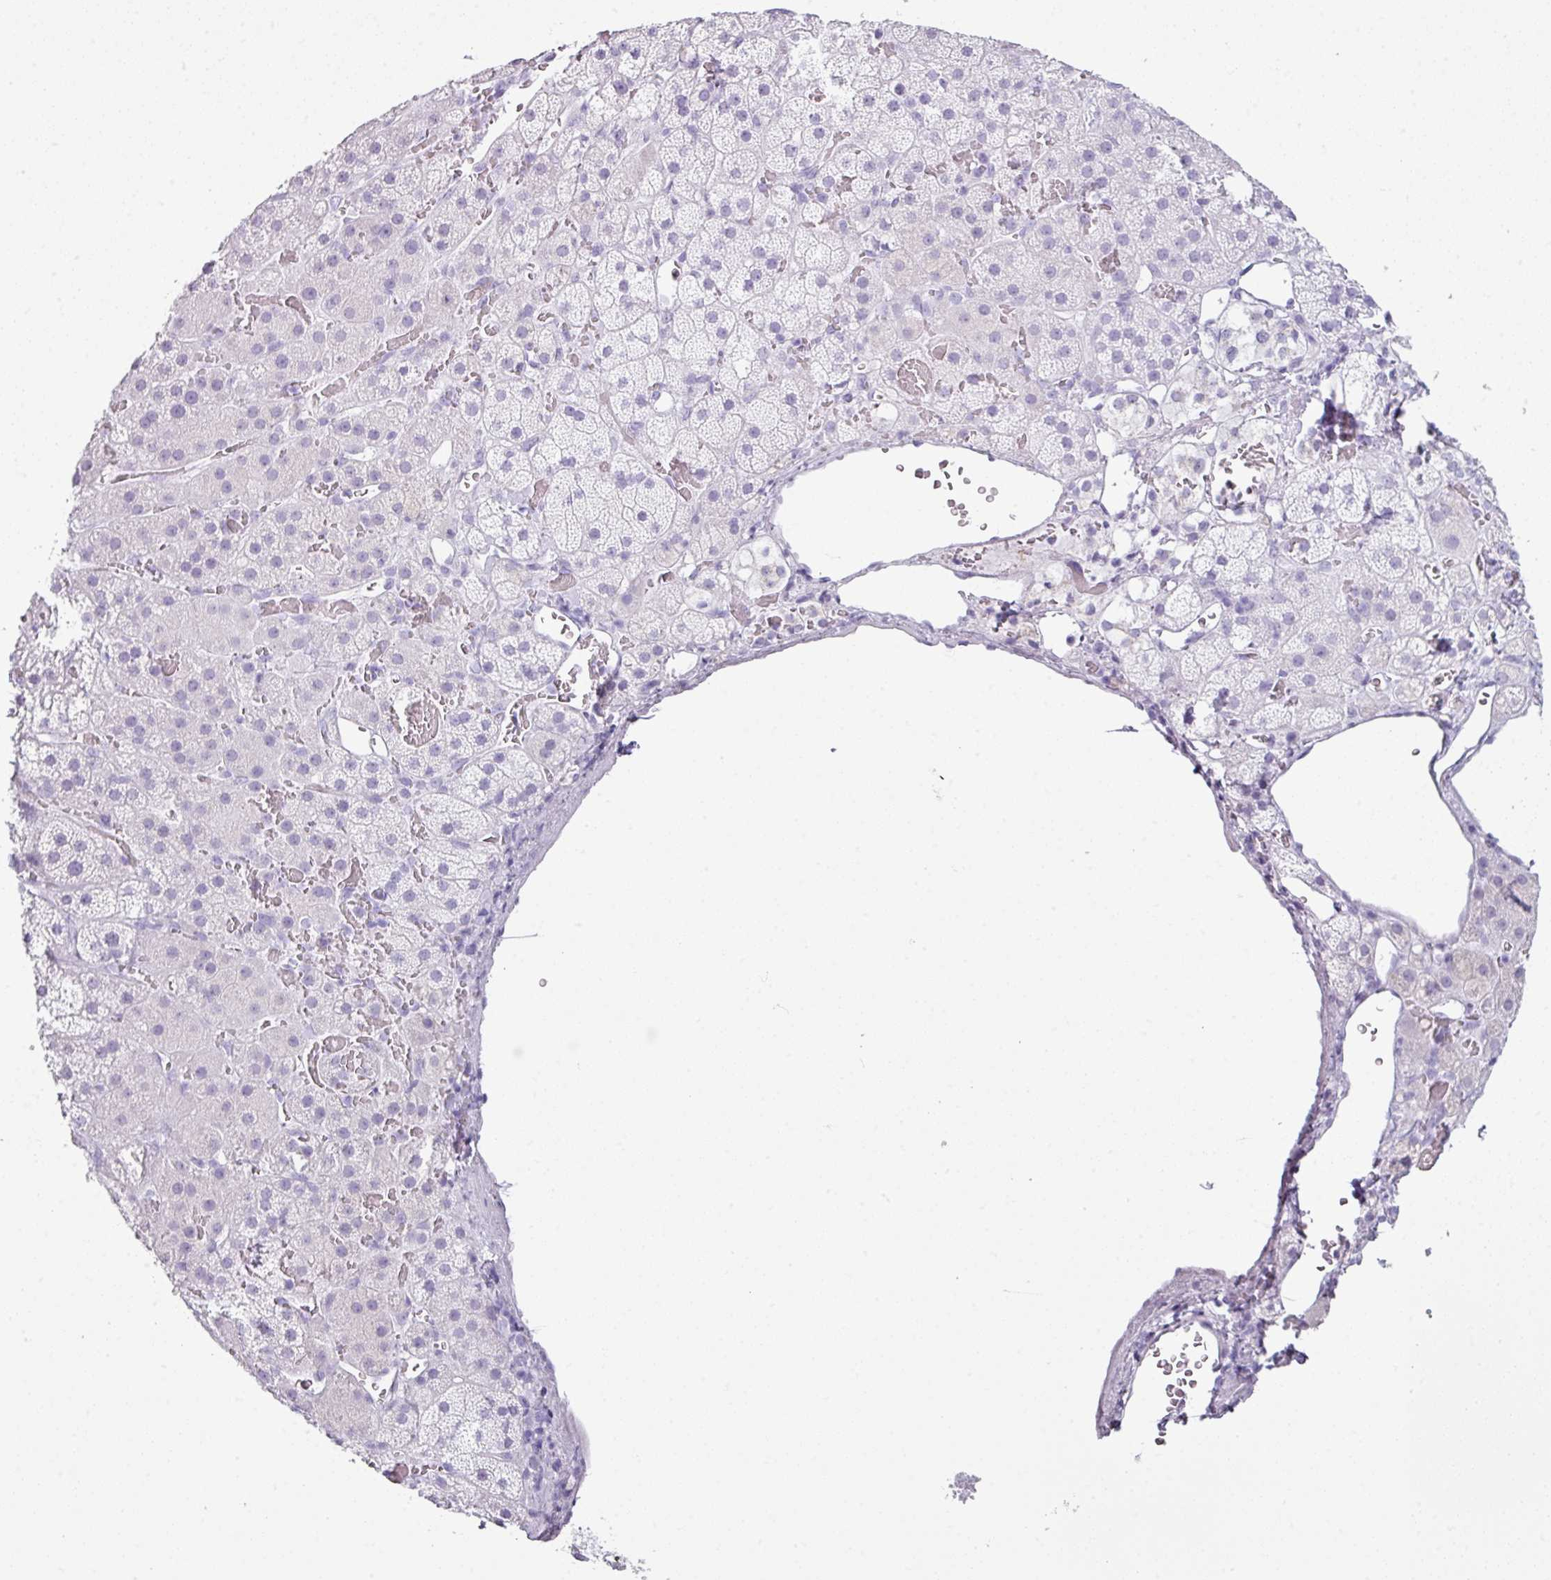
{"staining": {"intensity": "negative", "quantity": "none", "location": "none"}, "tissue": "adrenal gland", "cell_type": "Glandular cells", "image_type": "normal", "snomed": [{"axis": "morphology", "description": "Normal tissue, NOS"}, {"axis": "topography", "description": "Adrenal gland"}], "caption": "The IHC image has no significant staining in glandular cells of adrenal gland.", "gene": "SCT", "patient": {"sex": "male", "age": 57}}